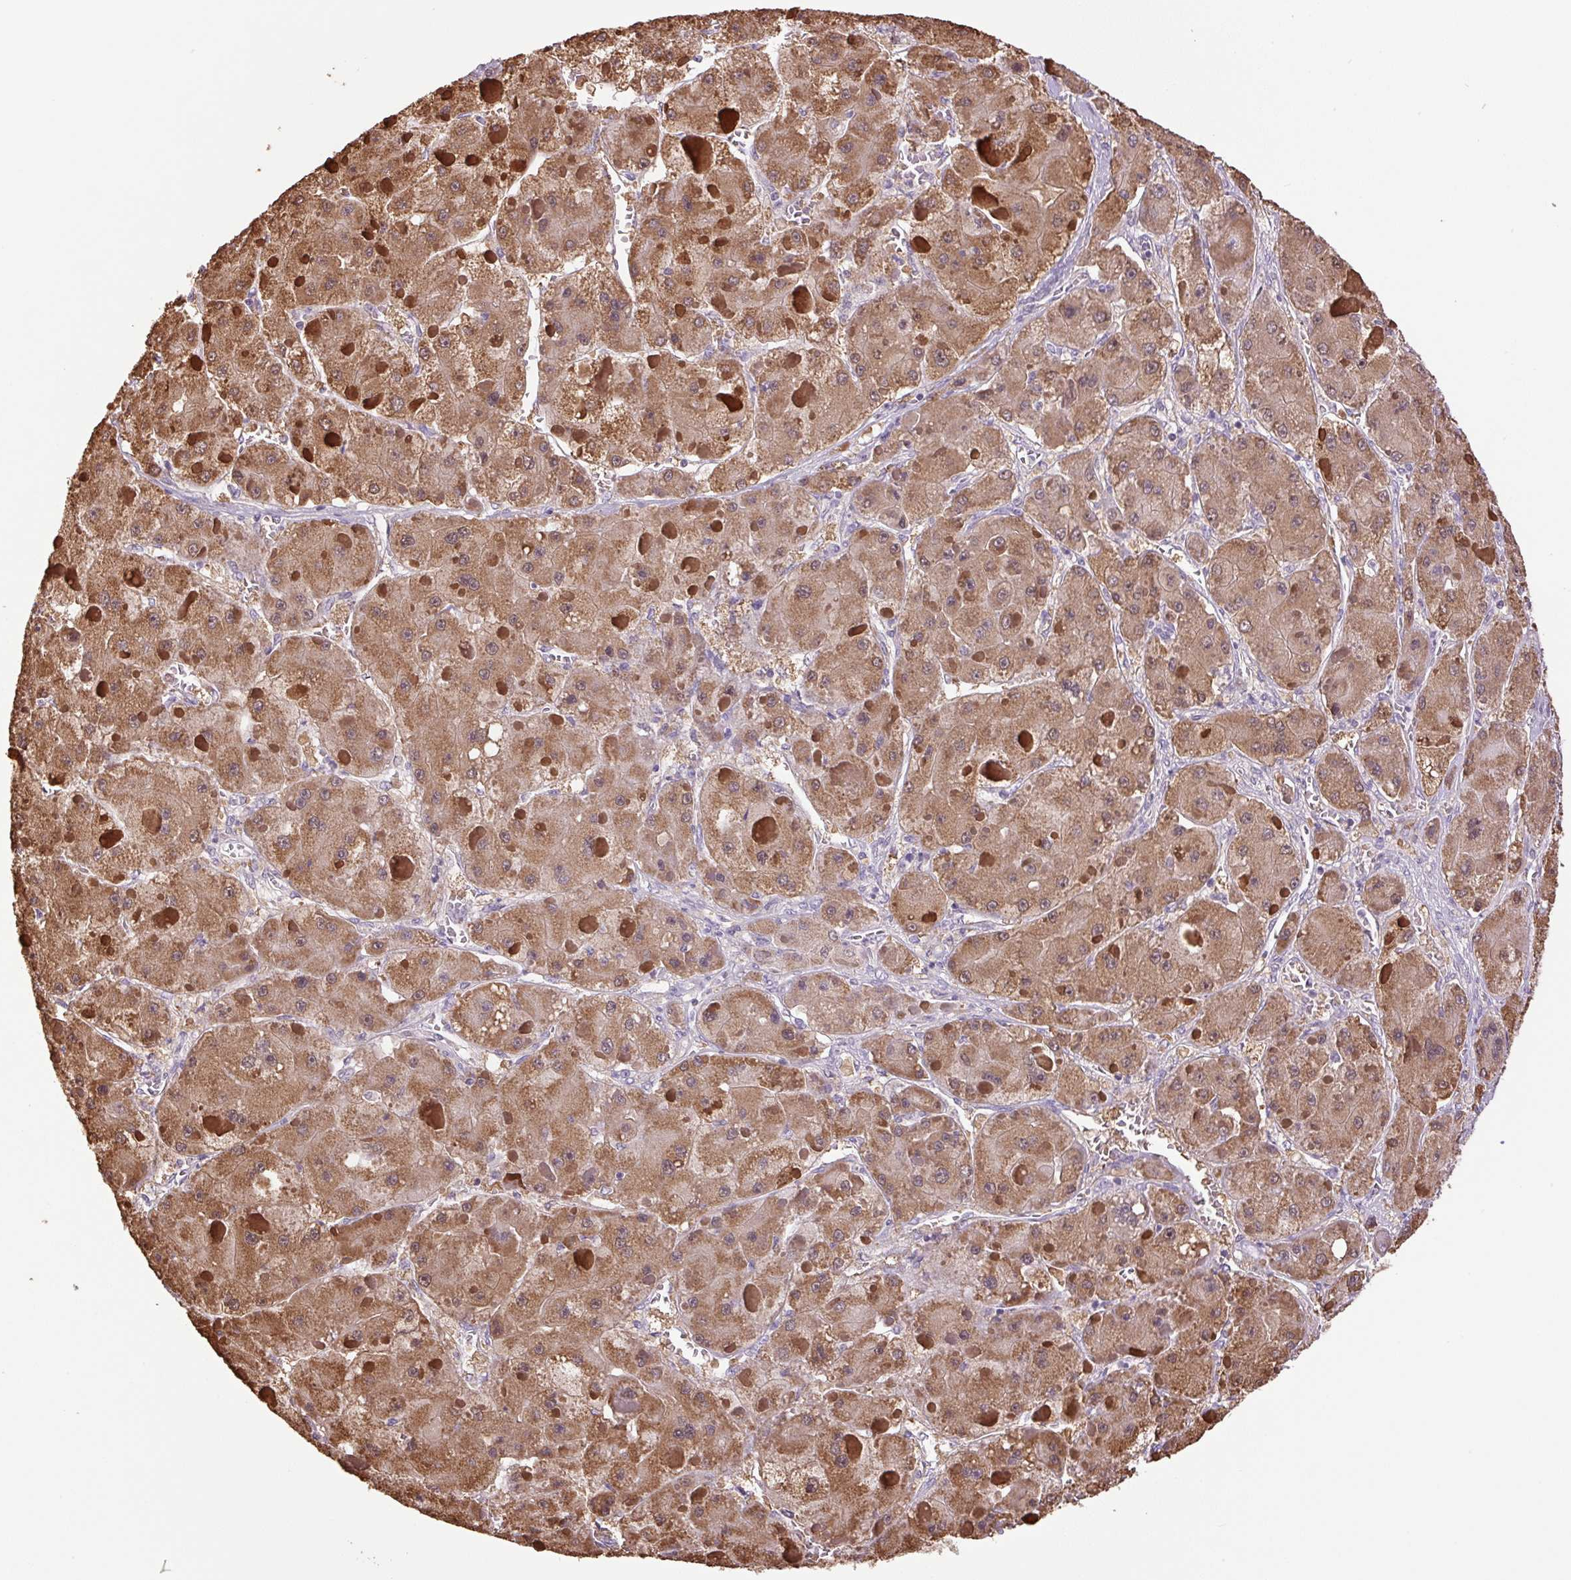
{"staining": {"intensity": "moderate", "quantity": ">75%", "location": "cytoplasmic/membranous"}, "tissue": "liver cancer", "cell_type": "Tumor cells", "image_type": "cancer", "snomed": [{"axis": "morphology", "description": "Carcinoma, Hepatocellular, NOS"}, {"axis": "topography", "description": "Liver"}], "caption": "Human liver cancer (hepatocellular carcinoma) stained with a brown dye displays moderate cytoplasmic/membranous positive expression in about >75% of tumor cells.", "gene": "SGF29", "patient": {"sex": "female", "age": 73}}